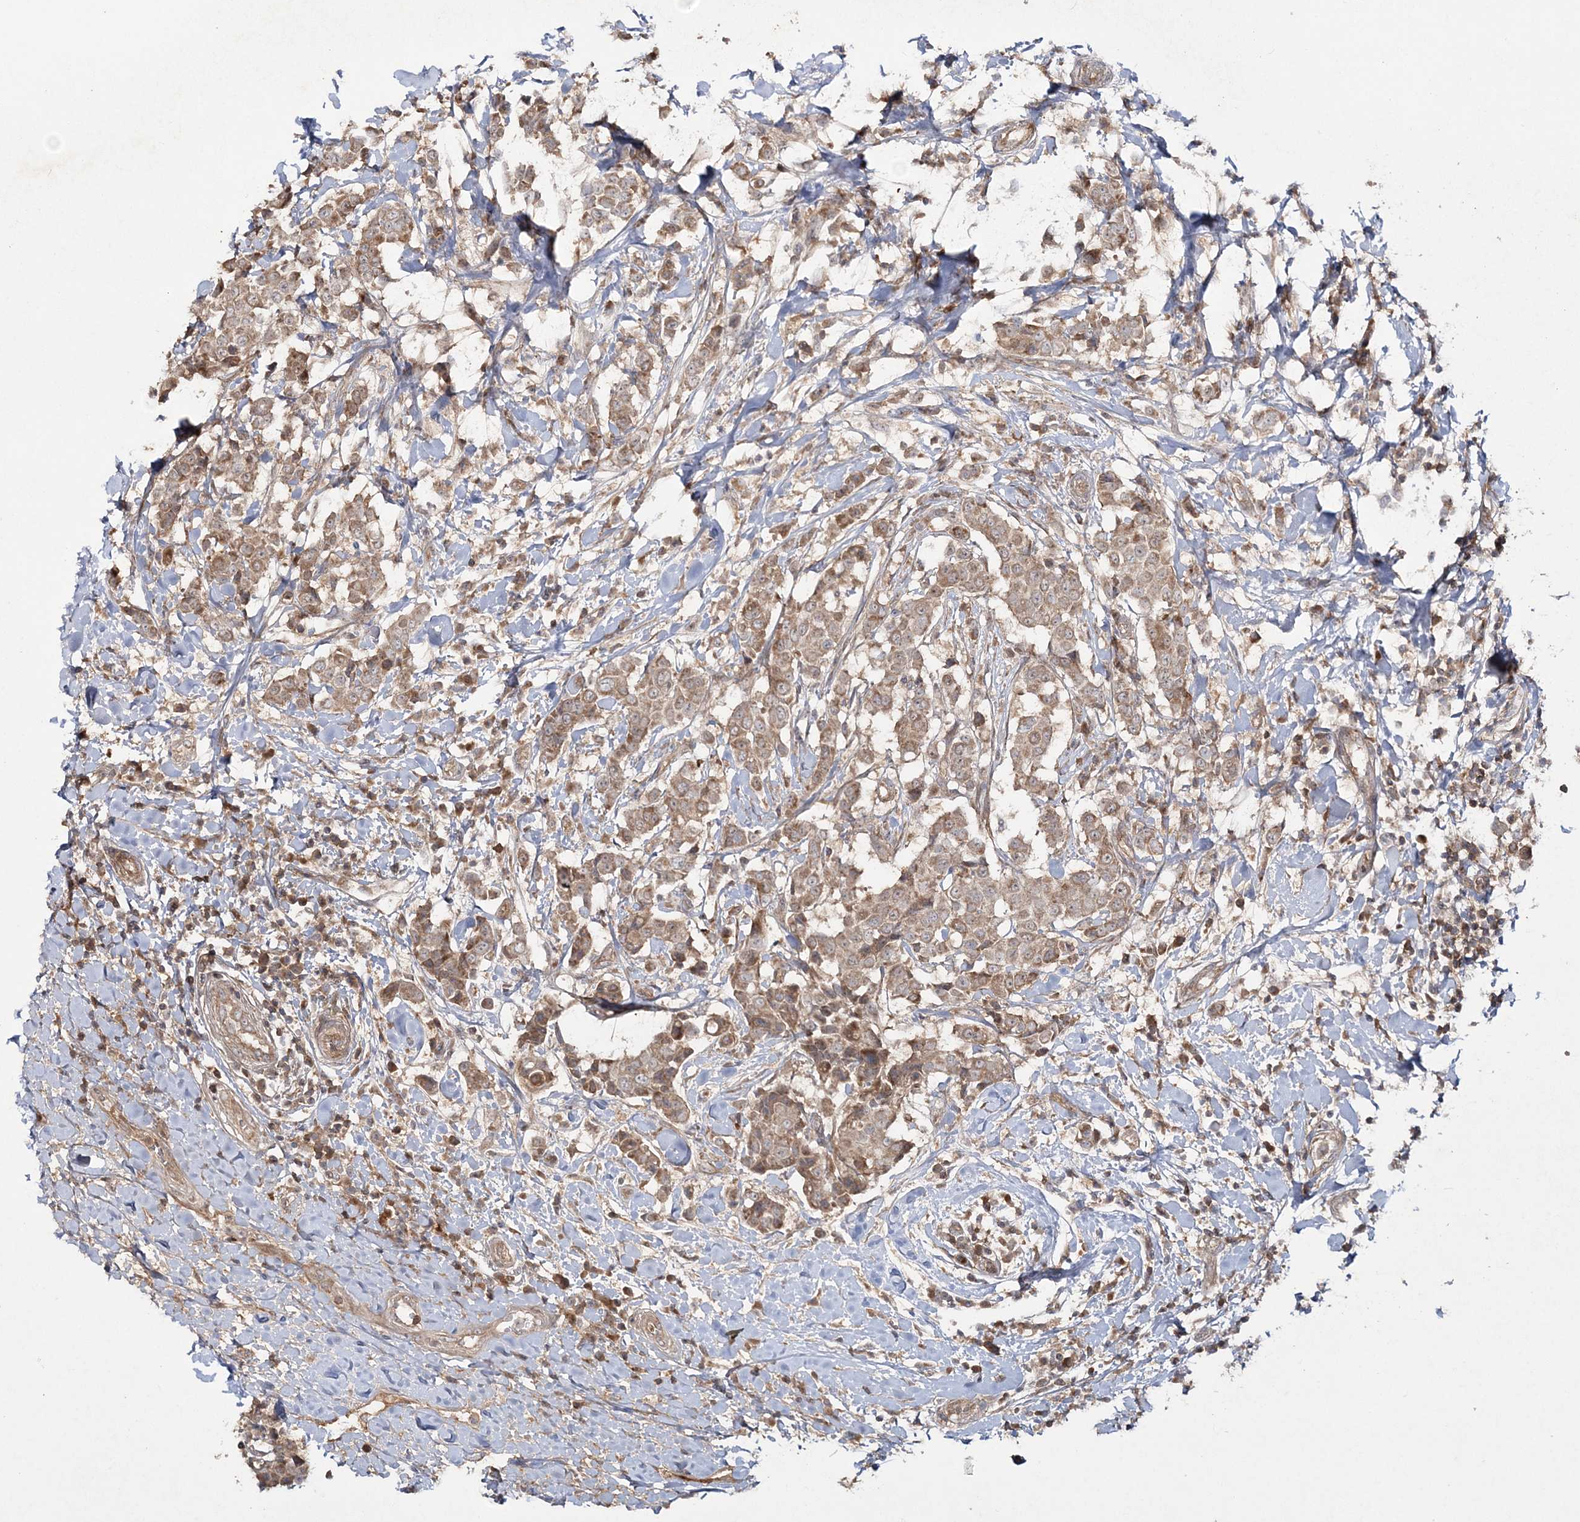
{"staining": {"intensity": "moderate", "quantity": ">75%", "location": "cytoplasmic/membranous"}, "tissue": "breast cancer", "cell_type": "Tumor cells", "image_type": "cancer", "snomed": [{"axis": "morphology", "description": "Duct carcinoma"}, {"axis": "topography", "description": "Breast"}], "caption": "Immunohistochemistry (IHC) micrograph of human breast cancer stained for a protein (brown), which displays medium levels of moderate cytoplasmic/membranous expression in approximately >75% of tumor cells.", "gene": "MOCS2", "patient": {"sex": "female", "age": 27}}